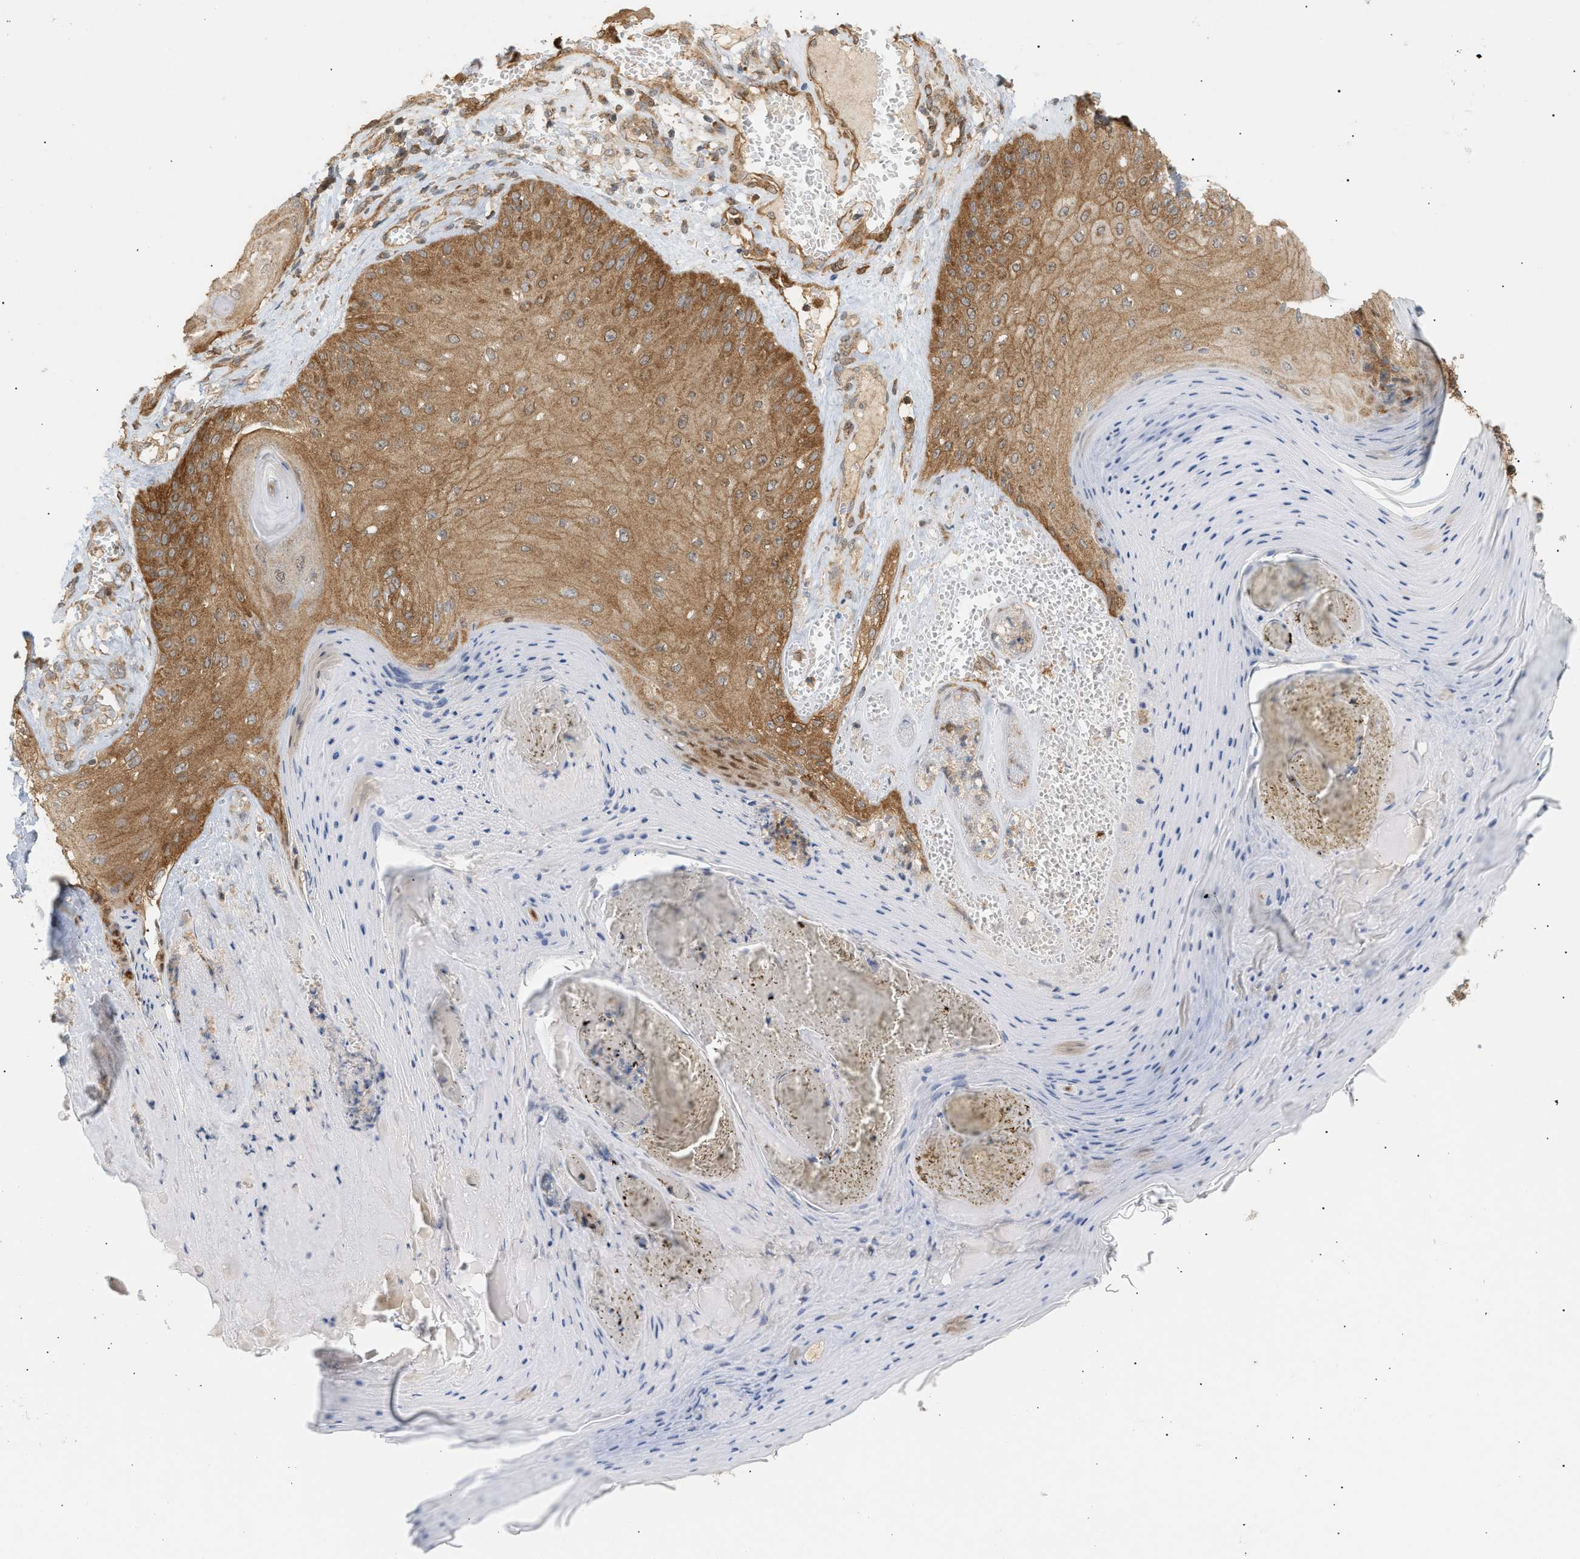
{"staining": {"intensity": "strong", "quantity": ">75%", "location": "cytoplasmic/membranous"}, "tissue": "skin cancer", "cell_type": "Tumor cells", "image_type": "cancer", "snomed": [{"axis": "morphology", "description": "Squamous cell carcinoma, NOS"}, {"axis": "topography", "description": "Skin"}], "caption": "Protein analysis of squamous cell carcinoma (skin) tissue reveals strong cytoplasmic/membranous positivity in approximately >75% of tumor cells.", "gene": "SHC1", "patient": {"sex": "male", "age": 74}}